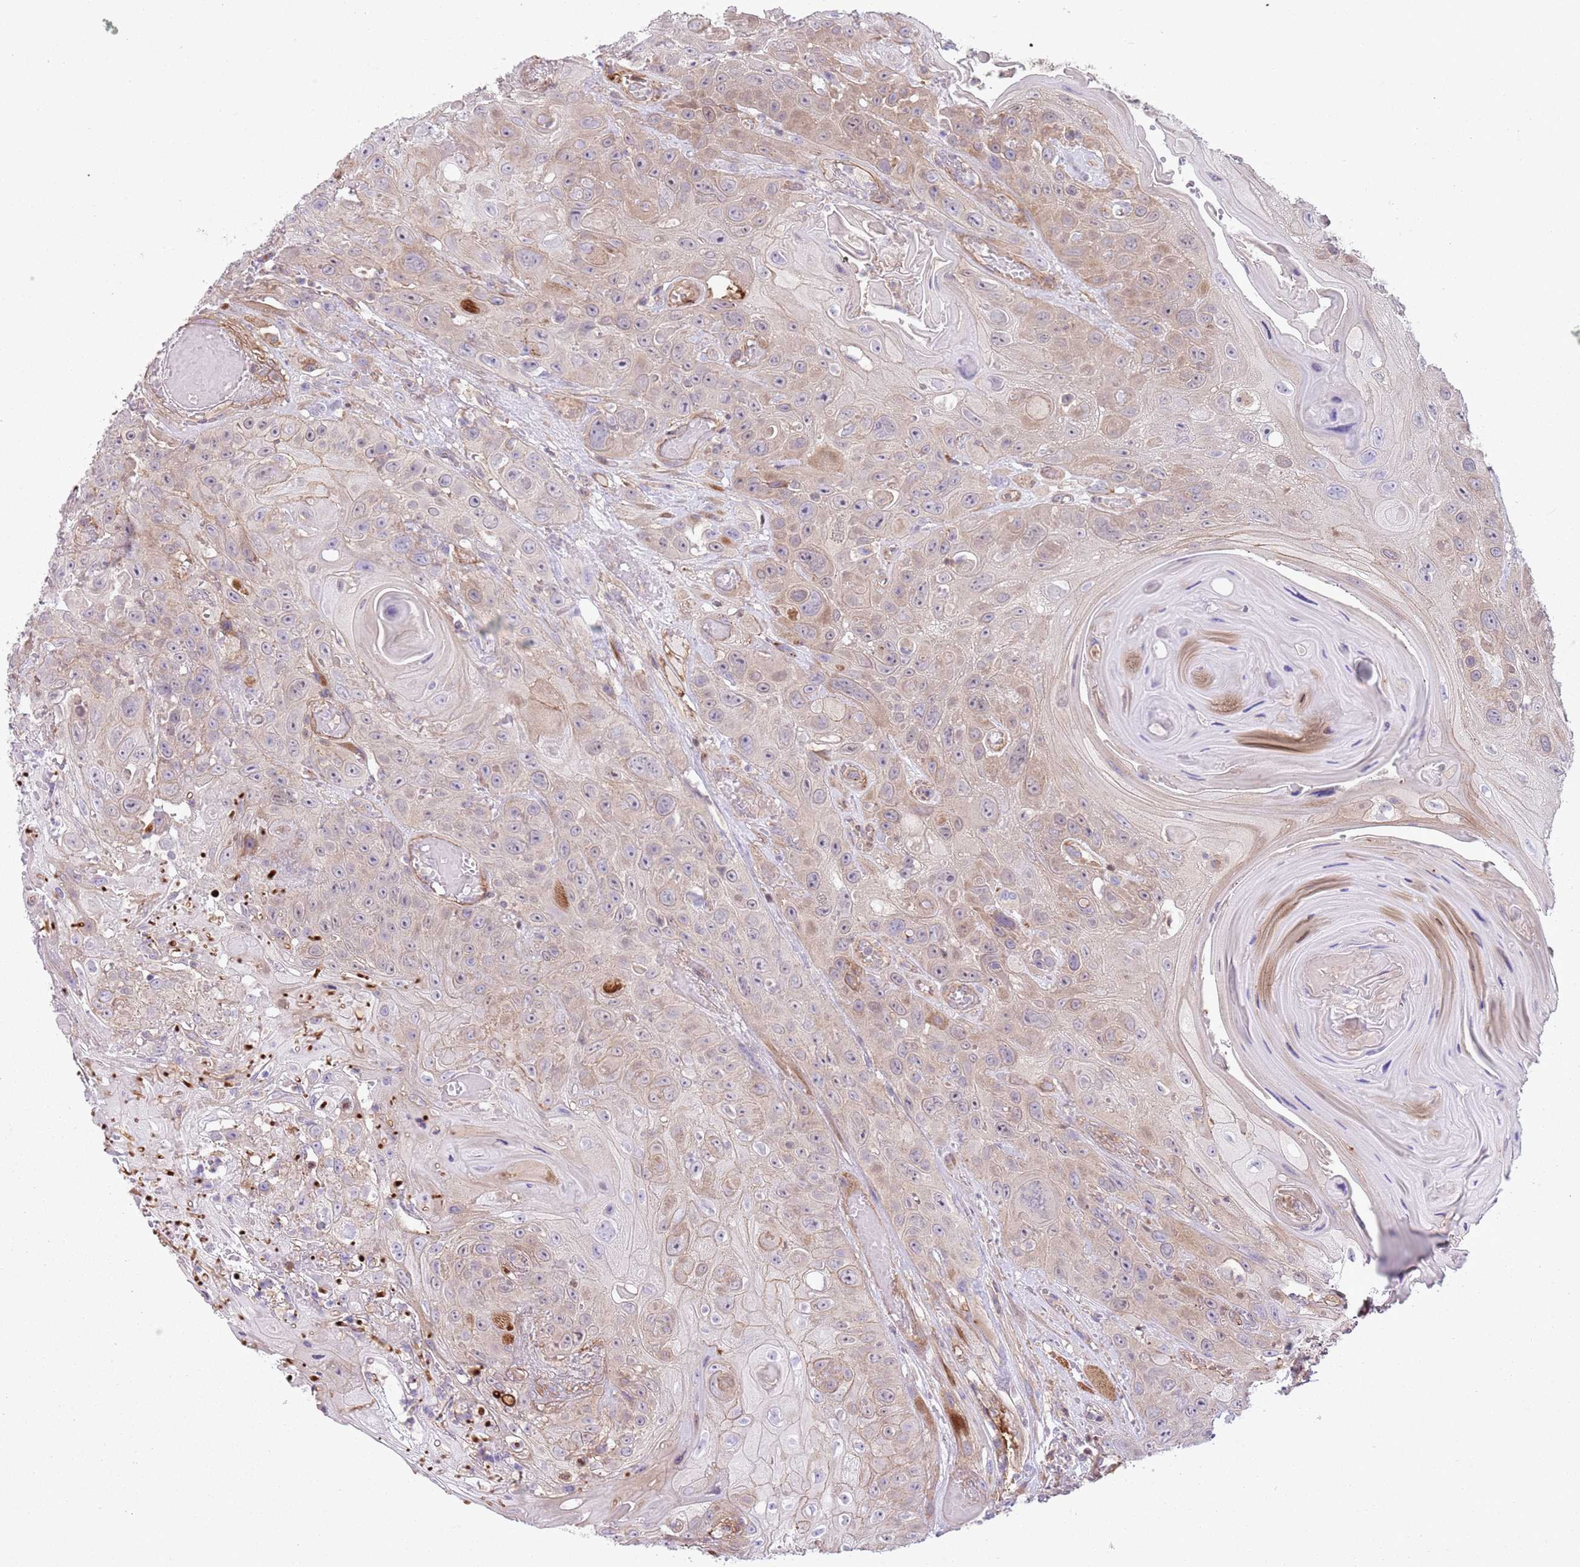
{"staining": {"intensity": "weak", "quantity": "25%-75%", "location": "cytoplasmic/membranous"}, "tissue": "head and neck cancer", "cell_type": "Tumor cells", "image_type": "cancer", "snomed": [{"axis": "morphology", "description": "Squamous cell carcinoma, NOS"}, {"axis": "topography", "description": "Head-Neck"}], "caption": "Protein staining exhibits weak cytoplasmic/membranous positivity in about 25%-75% of tumor cells in head and neck cancer (squamous cell carcinoma). The protein is stained brown, and the nuclei are stained in blue (DAB (3,3'-diaminobenzidine) IHC with brightfield microscopy, high magnification).", "gene": "GNAI3", "patient": {"sex": "female", "age": 59}}